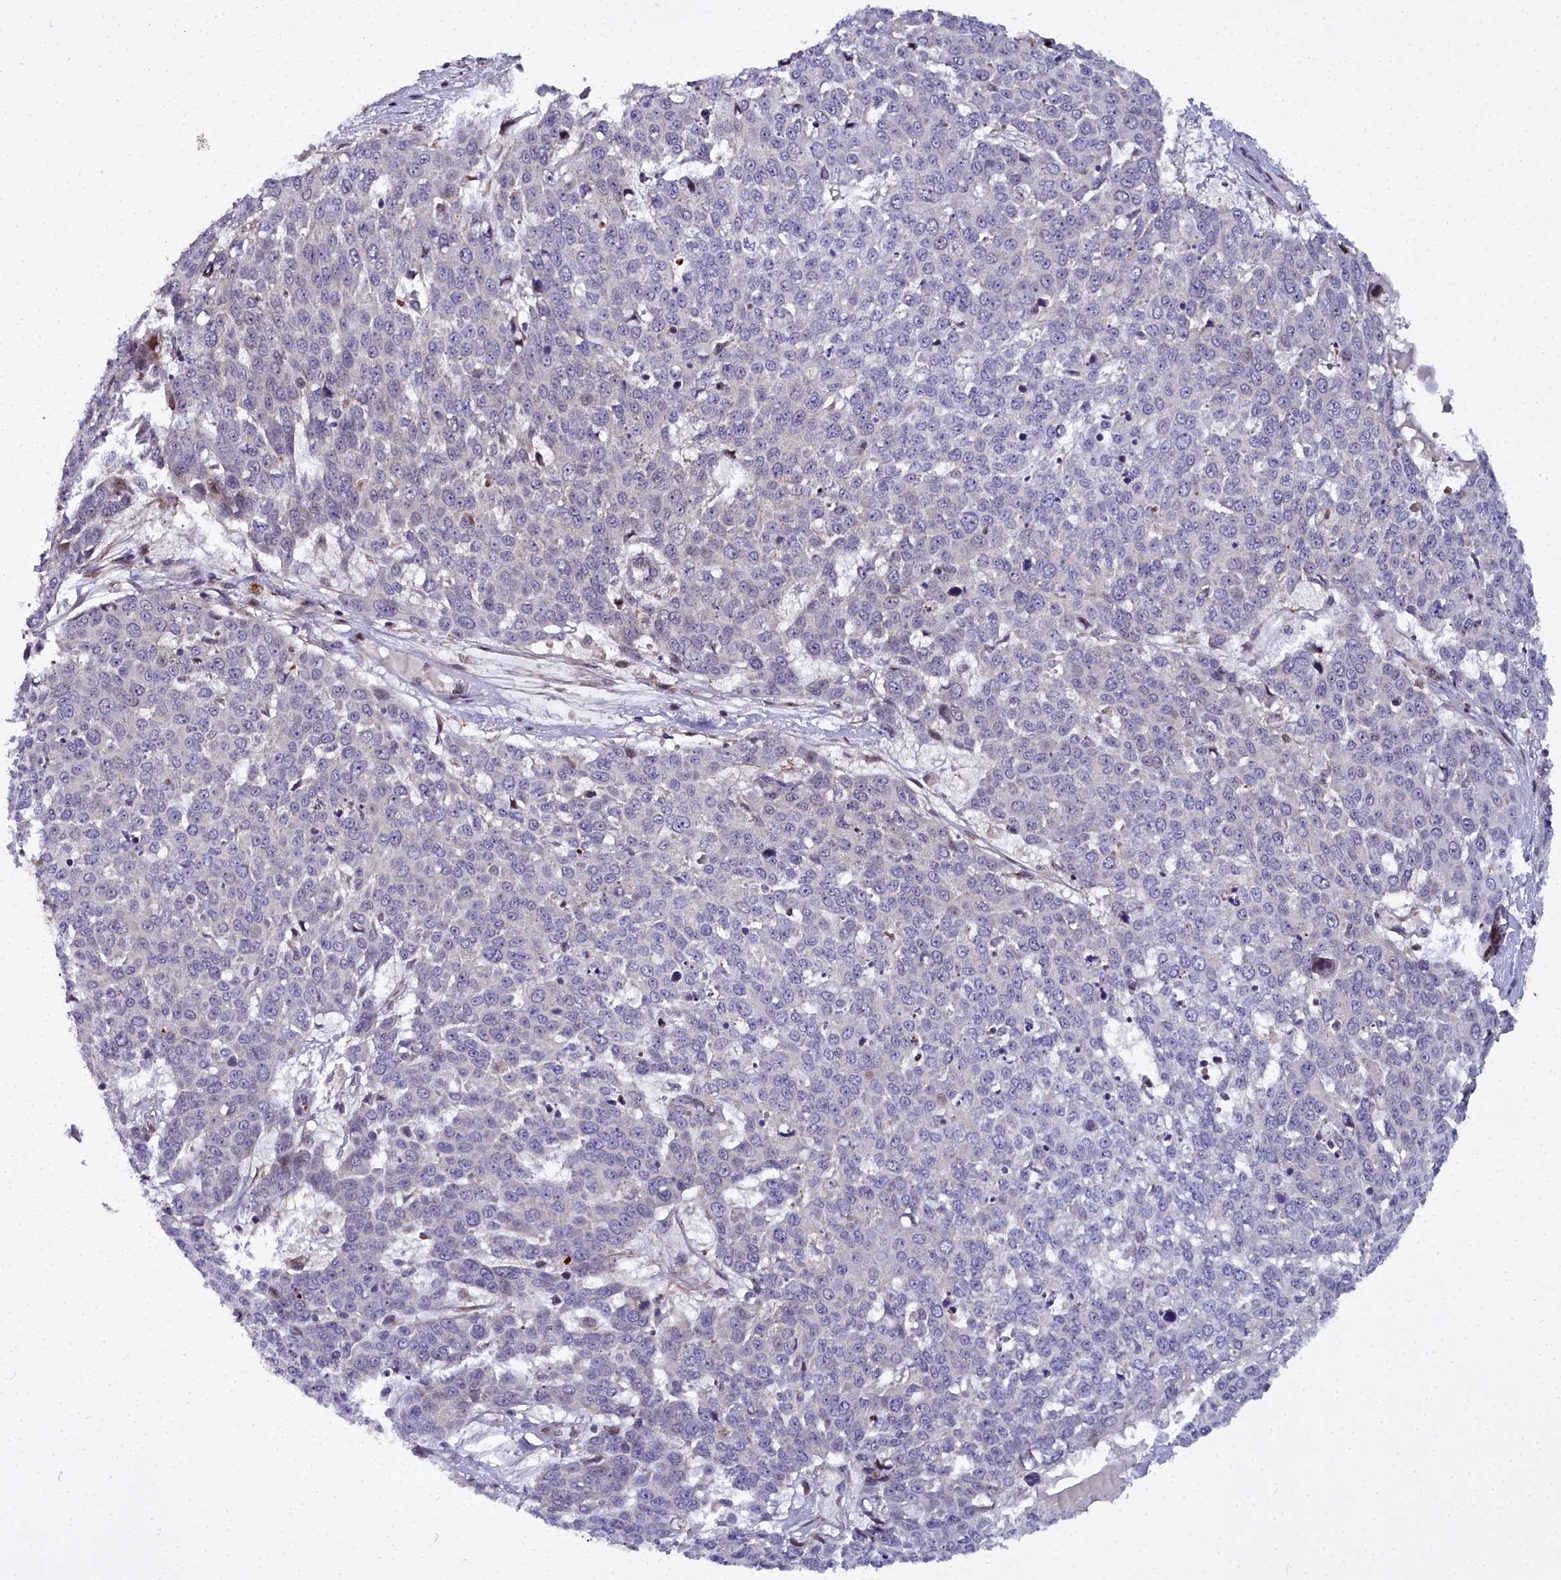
{"staining": {"intensity": "negative", "quantity": "none", "location": "none"}, "tissue": "skin cancer", "cell_type": "Tumor cells", "image_type": "cancer", "snomed": [{"axis": "morphology", "description": "Squamous cell carcinoma, NOS"}, {"axis": "topography", "description": "Skin"}], "caption": "DAB (3,3'-diaminobenzidine) immunohistochemical staining of skin squamous cell carcinoma exhibits no significant expression in tumor cells.", "gene": "MRPS11", "patient": {"sex": "male", "age": 71}}